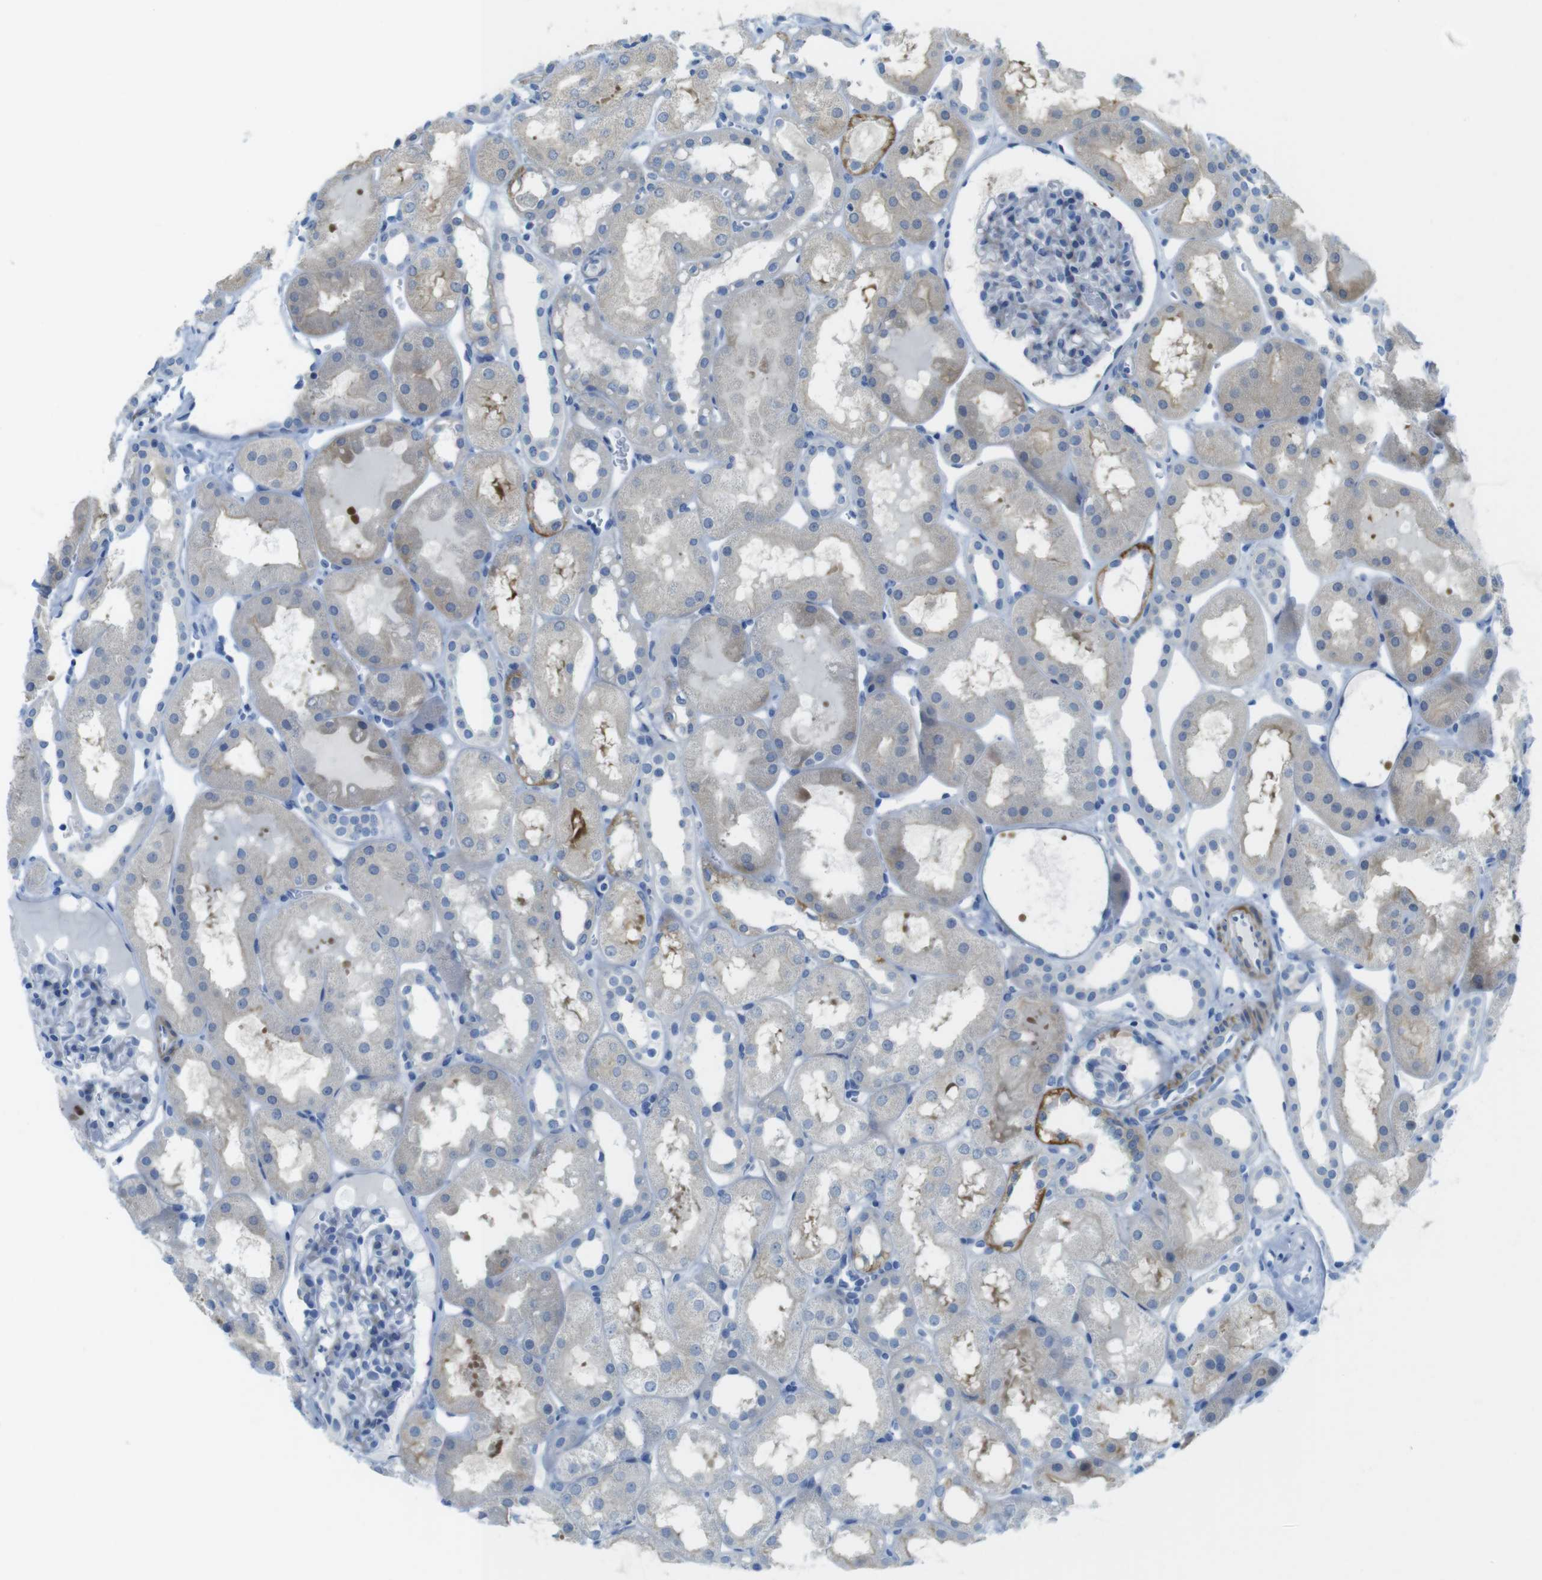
{"staining": {"intensity": "negative", "quantity": "none", "location": "none"}, "tissue": "kidney", "cell_type": "Cells in glomeruli", "image_type": "normal", "snomed": [{"axis": "morphology", "description": "Normal tissue, NOS"}, {"axis": "topography", "description": "Kidney"}, {"axis": "topography", "description": "Urinary bladder"}], "caption": "Normal kidney was stained to show a protein in brown. There is no significant positivity in cells in glomeruli.", "gene": "ASIC5", "patient": {"sex": "male", "age": 16}}